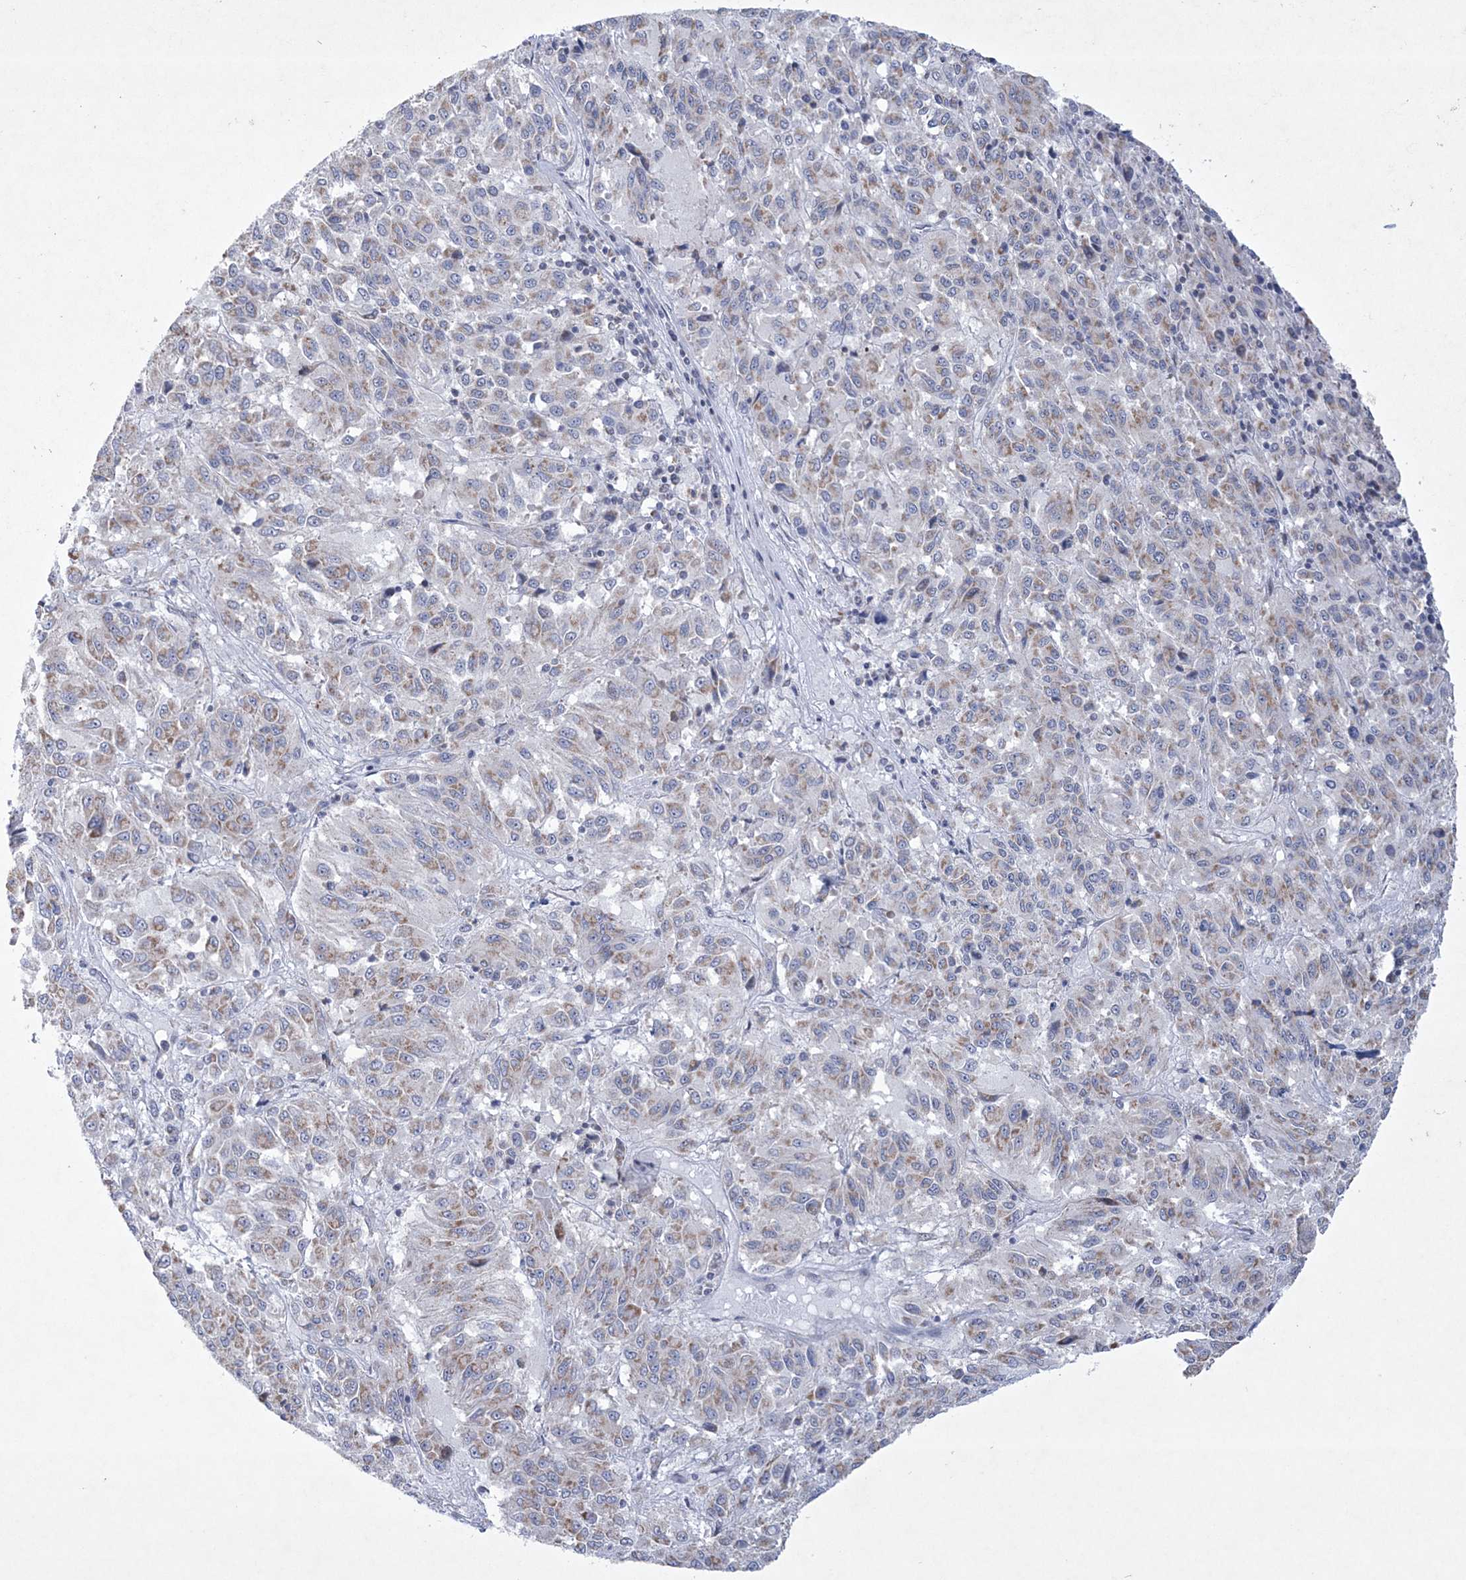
{"staining": {"intensity": "weak", "quantity": "25%-75%", "location": "cytoplasmic/membranous"}, "tissue": "melanoma", "cell_type": "Tumor cells", "image_type": "cancer", "snomed": [{"axis": "morphology", "description": "Malignant melanoma, Metastatic site"}, {"axis": "topography", "description": "Lung"}], "caption": "This is an image of IHC staining of malignant melanoma (metastatic site), which shows weak positivity in the cytoplasmic/membranous of tumor cells.", "gene": "CES4A", "patient": {"sex": "male", "age": 64}}